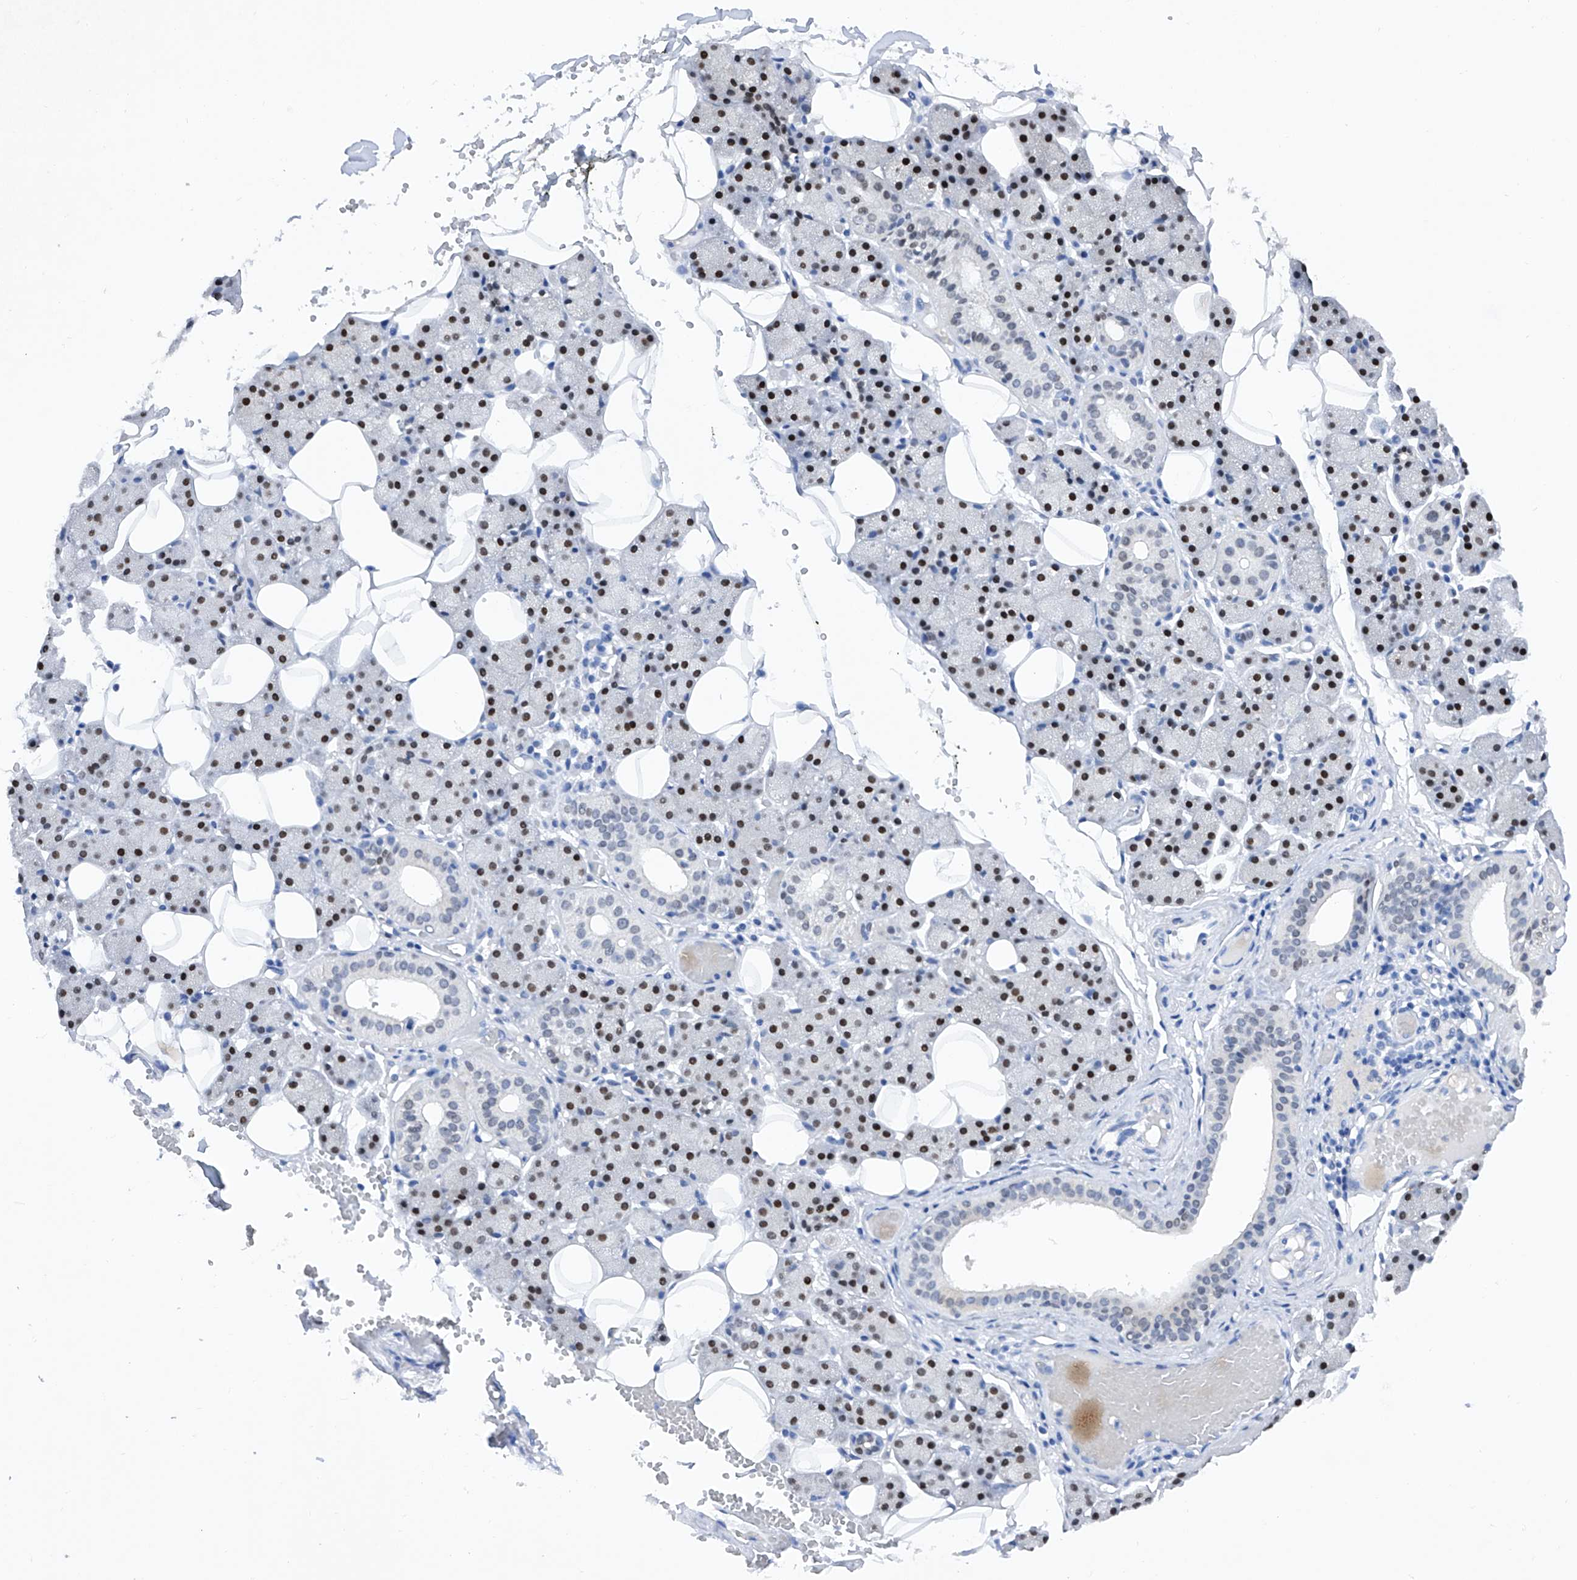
{"staining": {"intensity": "strong", "quantity": "25%-75%", "location": "nuclear"}, "tissue": "salivary gland", "cell_type": "Glandular cells", "image_type": "normal", "snomed": [{"axis": "morphology", "description": "Normal tissue, NOS"}, {"axis": "topography", "description": "Salivary gland"}], "caption": "Unremarkable salivary gland reveals strong nuclear expression in approximately 25%-75% of glandular cells, visualized by immunohistochemistry. (Brightfield microscopy of DAB IHC at high magnification).", "gene": "BARX2", "patient": {"sex": "female", "age": 33}}